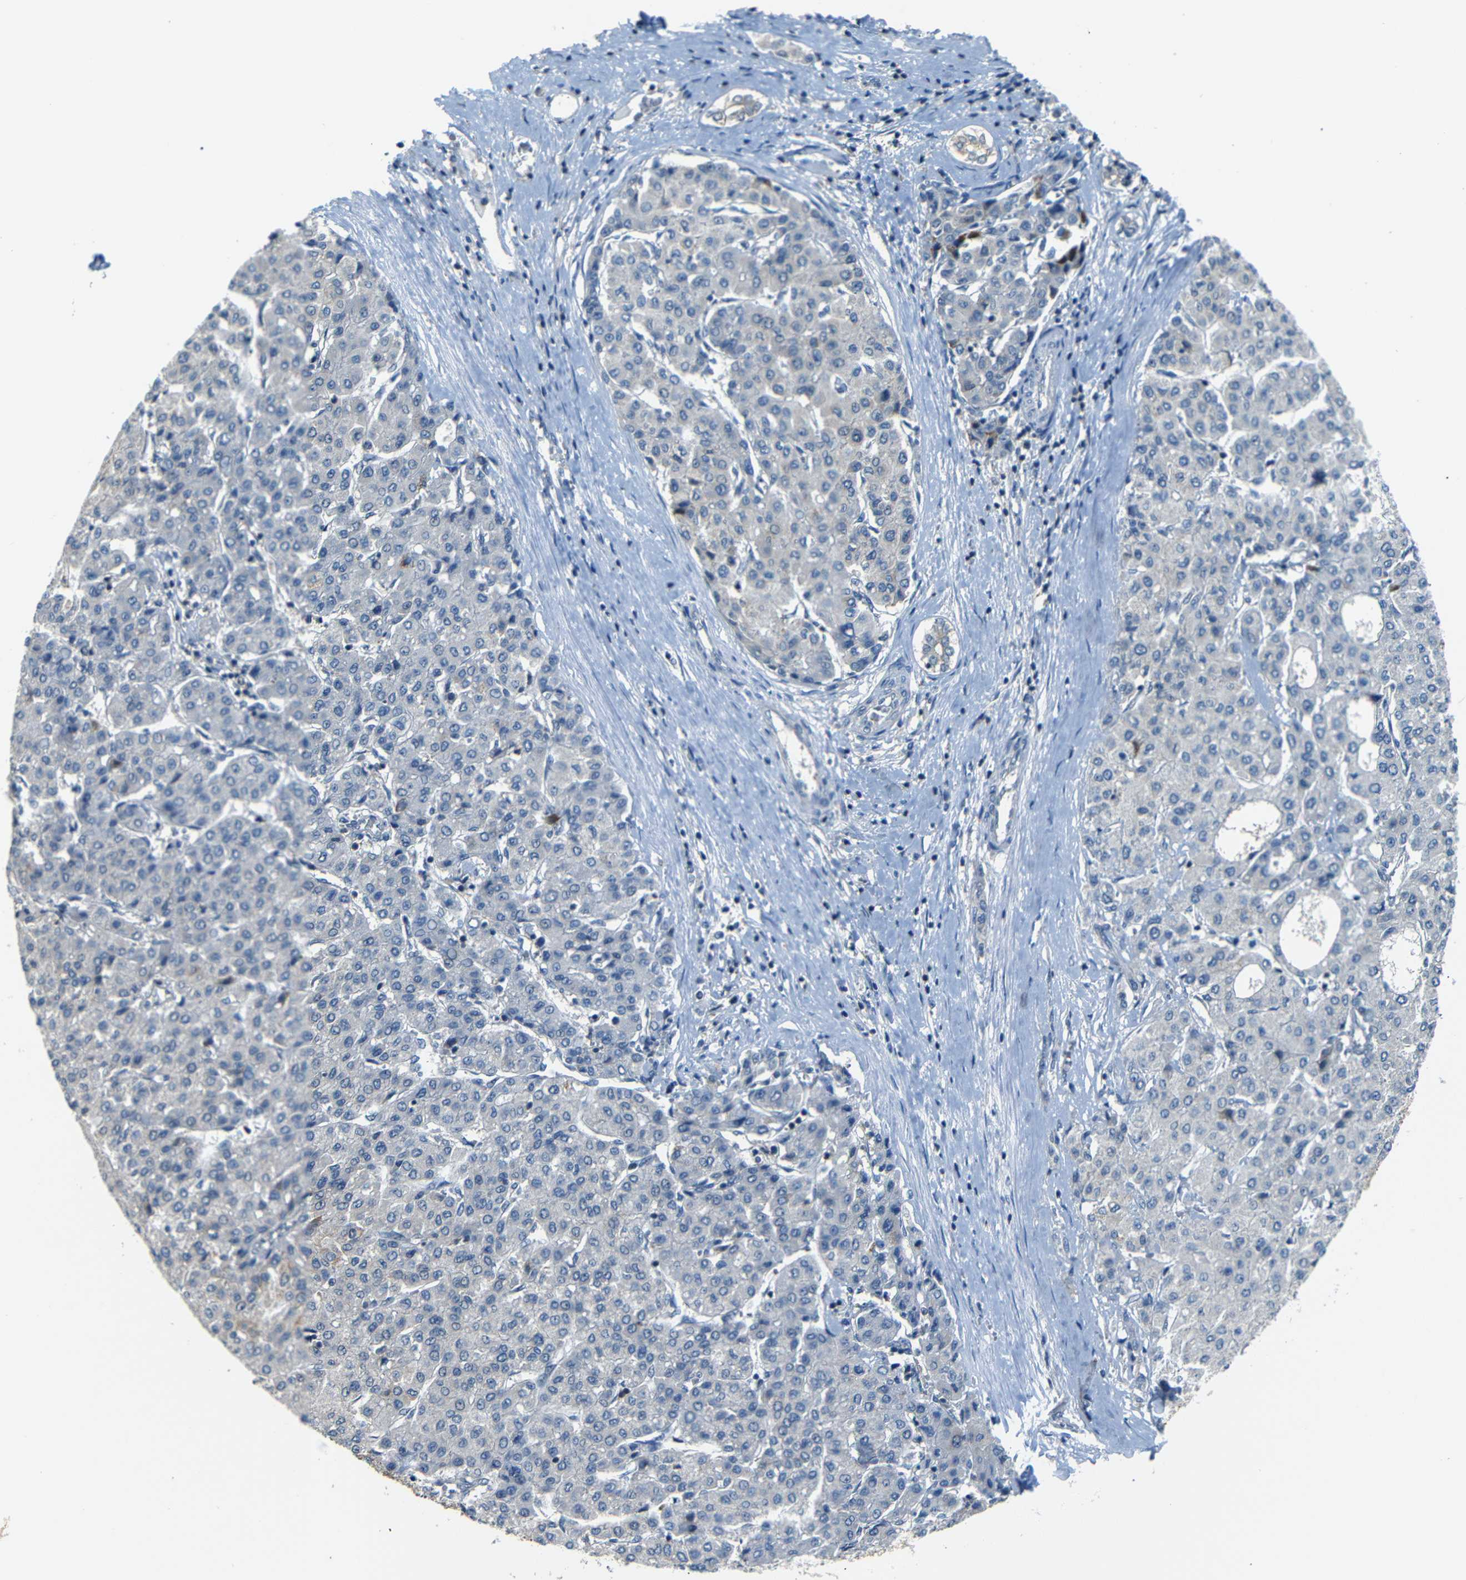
{"staining": {"intensity": "negative", "quantity": "none", "location": "none"}, "tissue": "liver cancer", "cell_type": "Tumor cells", "image_type": "cancer", "snomed": [{"axis": "morphology", "description": "Carcinoma, Hepatocellular, NOS"}, {"axis": "topography", "description": "Liver"}], "caption": "An immunohistochemistry (IHC) photomicrograph of hepatocellular carcinoma (liver) is shown. There is no staining in tumor cells of hepatocellular carcinoma (liver). (DAB IHC, high magnification).", "gene": "SFN", "patient": {"sex": "male", "age": 65}}